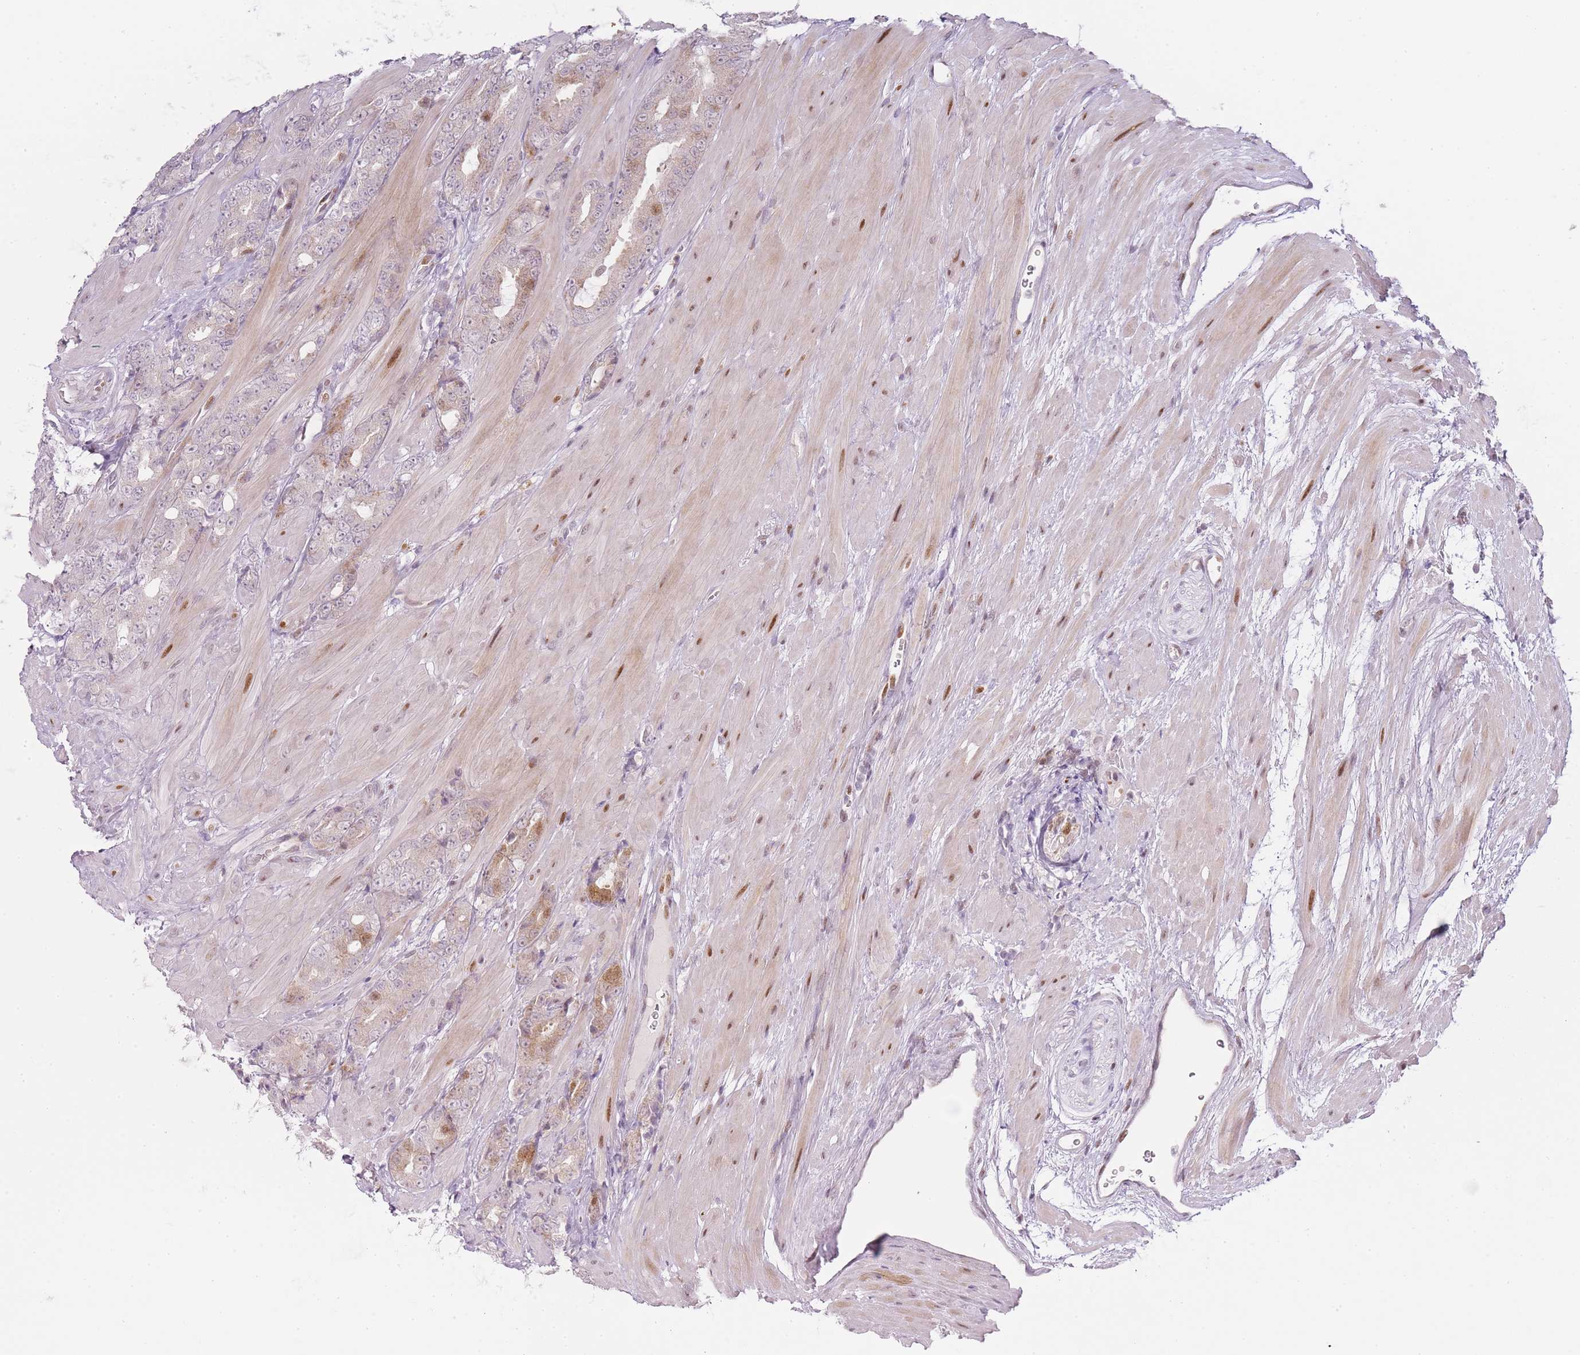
{"staining": {"intensity": "moderate", "quantity": "<25%", "location": "cytoplasmic/membranous"}, "tissue": "prostate cancer", "cell_type": "Tumor cells", "image_type": "cancer", "snomed": [{"axis": "morphology", "description": "Adenocarcinoma, High grade"}, {"axis": "topography", "description": "Prostate"}], "caption": "A high-resolution image shows immunohistochemistry staining of prostate cancer, which reveals moderate cytoplasmic/membranous staining in approximately <25% of tumor cells.", "gene": "OGG1", "patient": {"sex": "male", "age": 62}}